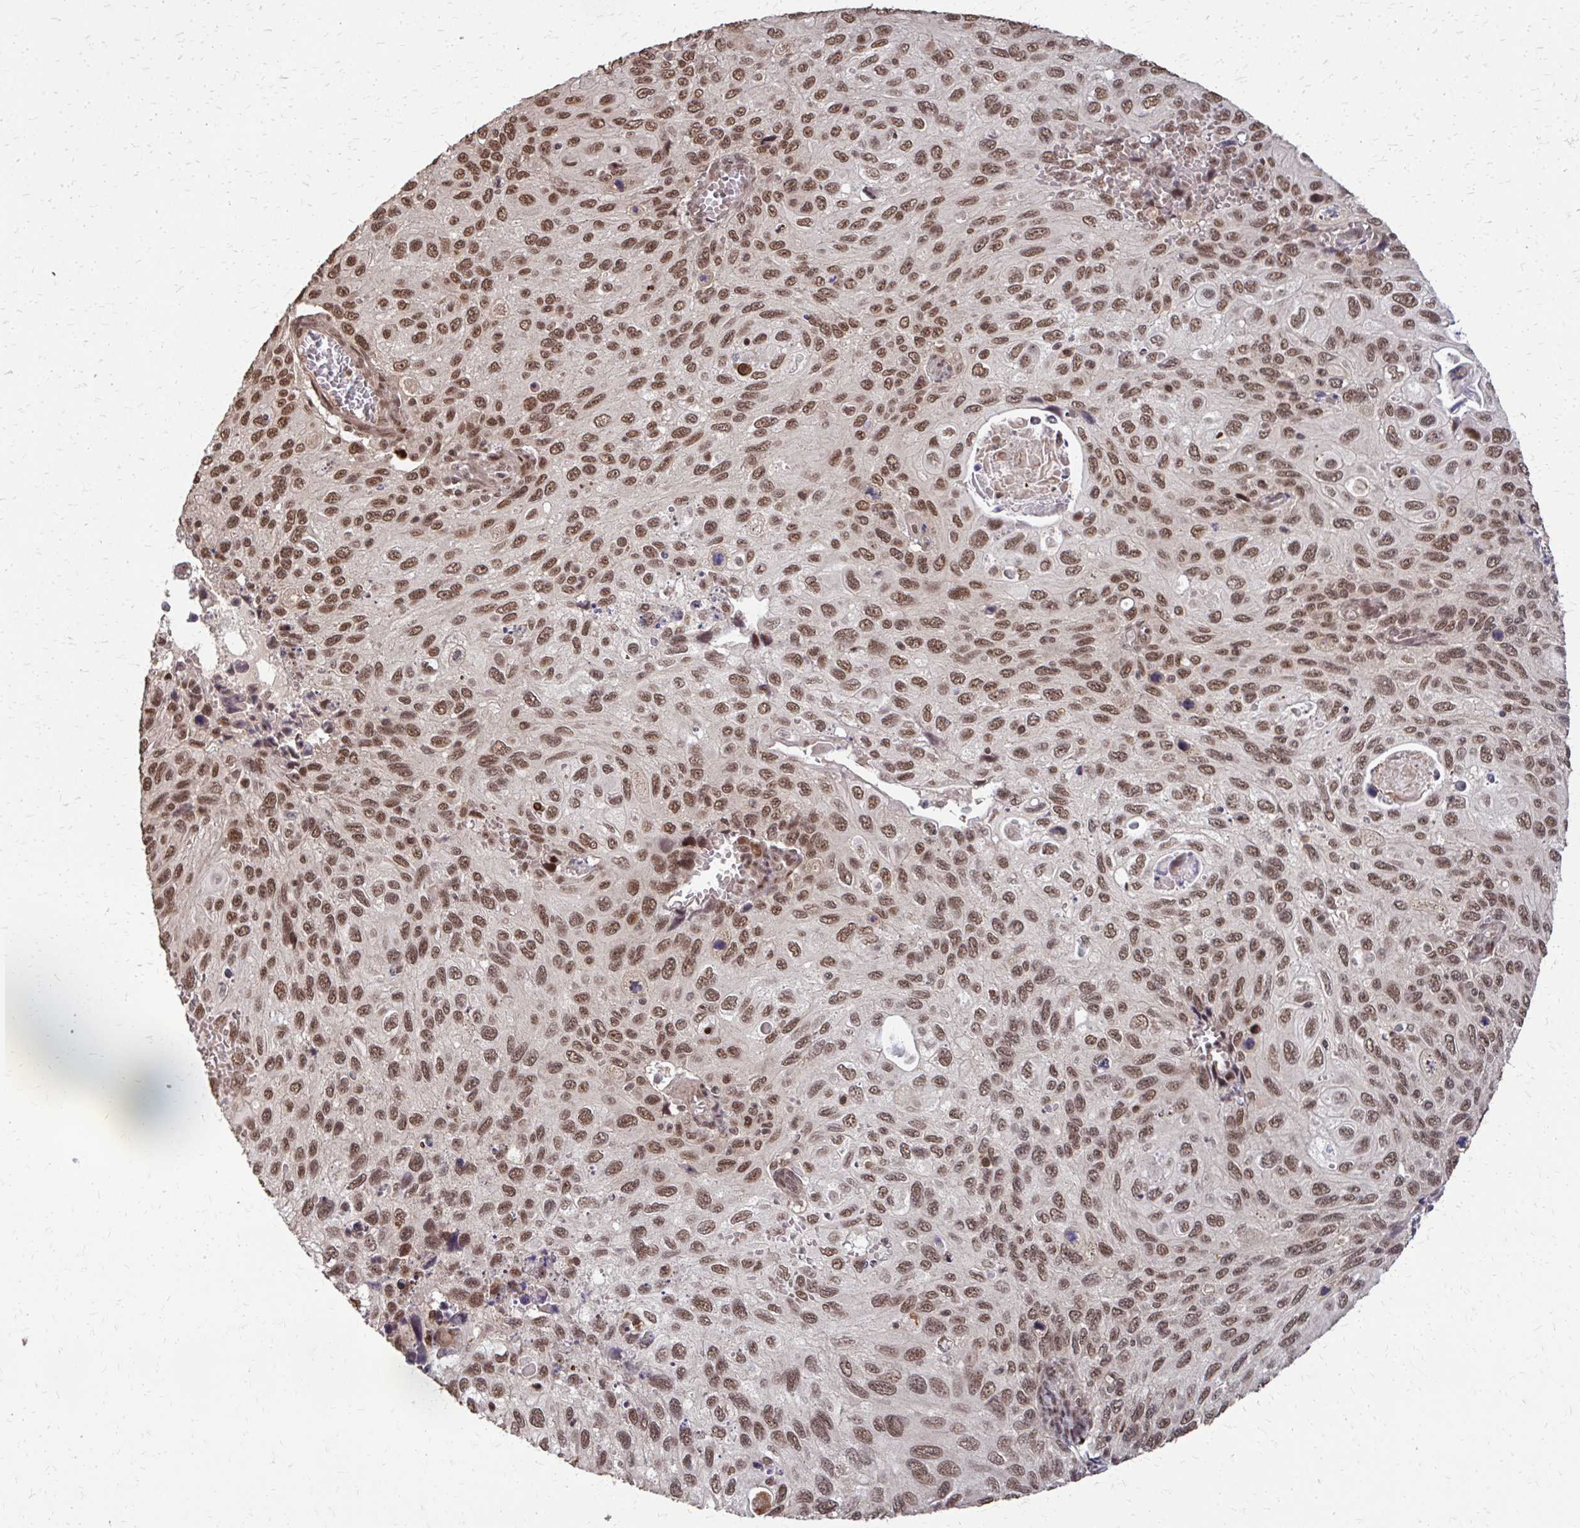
{"staining": {"intensity": "moderate", "quantity": ">75%", "location": "nuclear"}, "tissue": "cervical cancer", "cell_type": "Tumor cells", "image_type": "cancer", "snomed": [{"axis": "morphology", "description": "Squamous cell carcinoma, NOS"}, {"axis": "topography", "description": "Cervix"}], "caption": "Moderate nuclear staining is seen in approximately >75% of tumor cells in squamous cell carcinoma (cervical).", "gene": "SS18", "patient": {"sex": "female", "age": 70}}